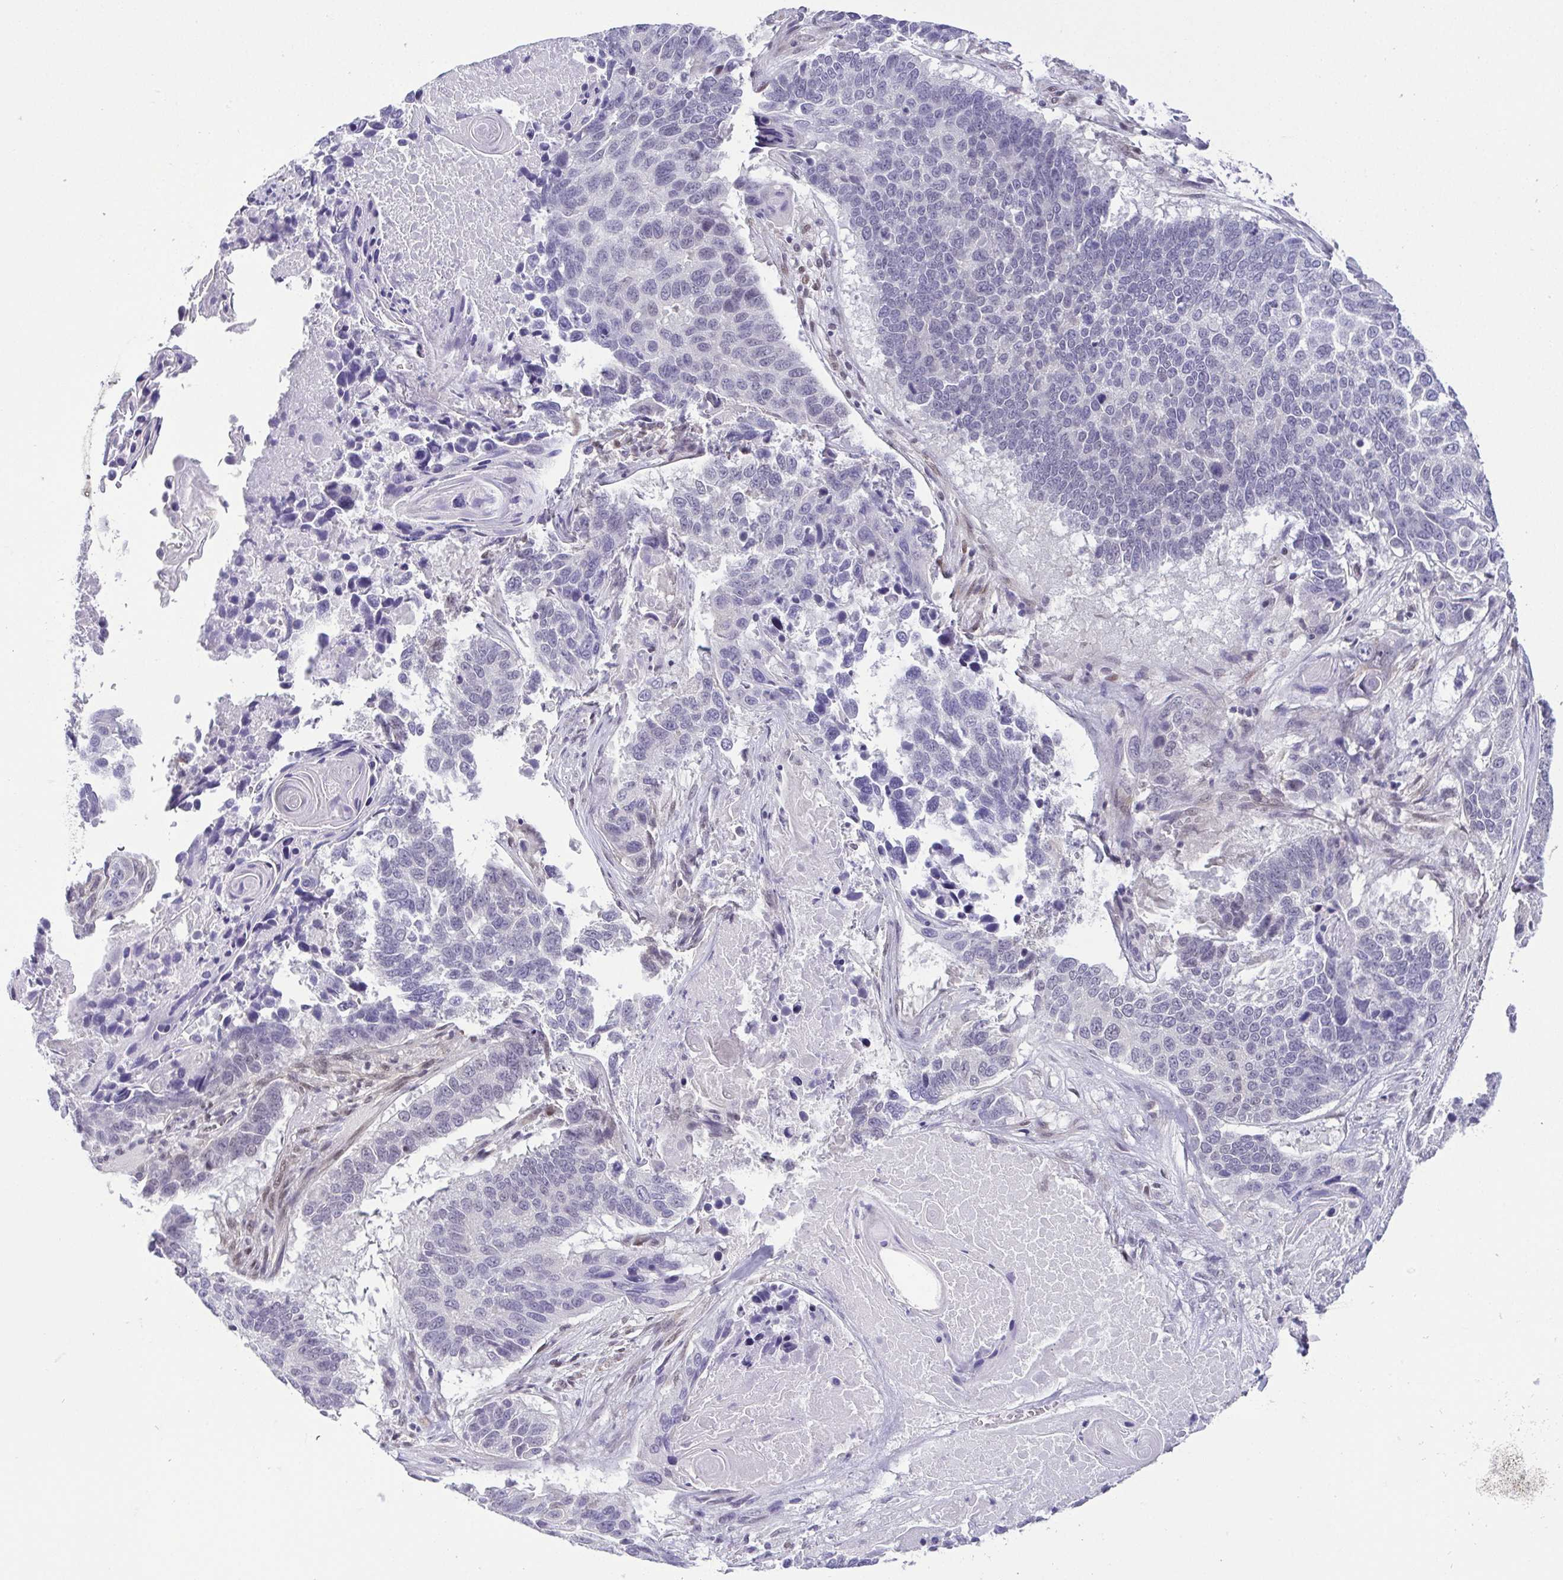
{"staining": {"intensity": "negative", "quantity": "none", "location": "none"}, "tissue": "lung cancer", "cell_type": "Tumor cells", "image_type": "cancer", "snomed": [{"axis": "morphology", "description": "Squamous cell carcinoma, NOS"}, {"axis": "topography", "description": "Lung"}], "caption": "A micrograph of lung cancer (squamous cell carcinoma) stained for a protein displays no brown staining in tumor cells.", "gene": "RBM3", "patient": {"sex": "male", "age": 73}}